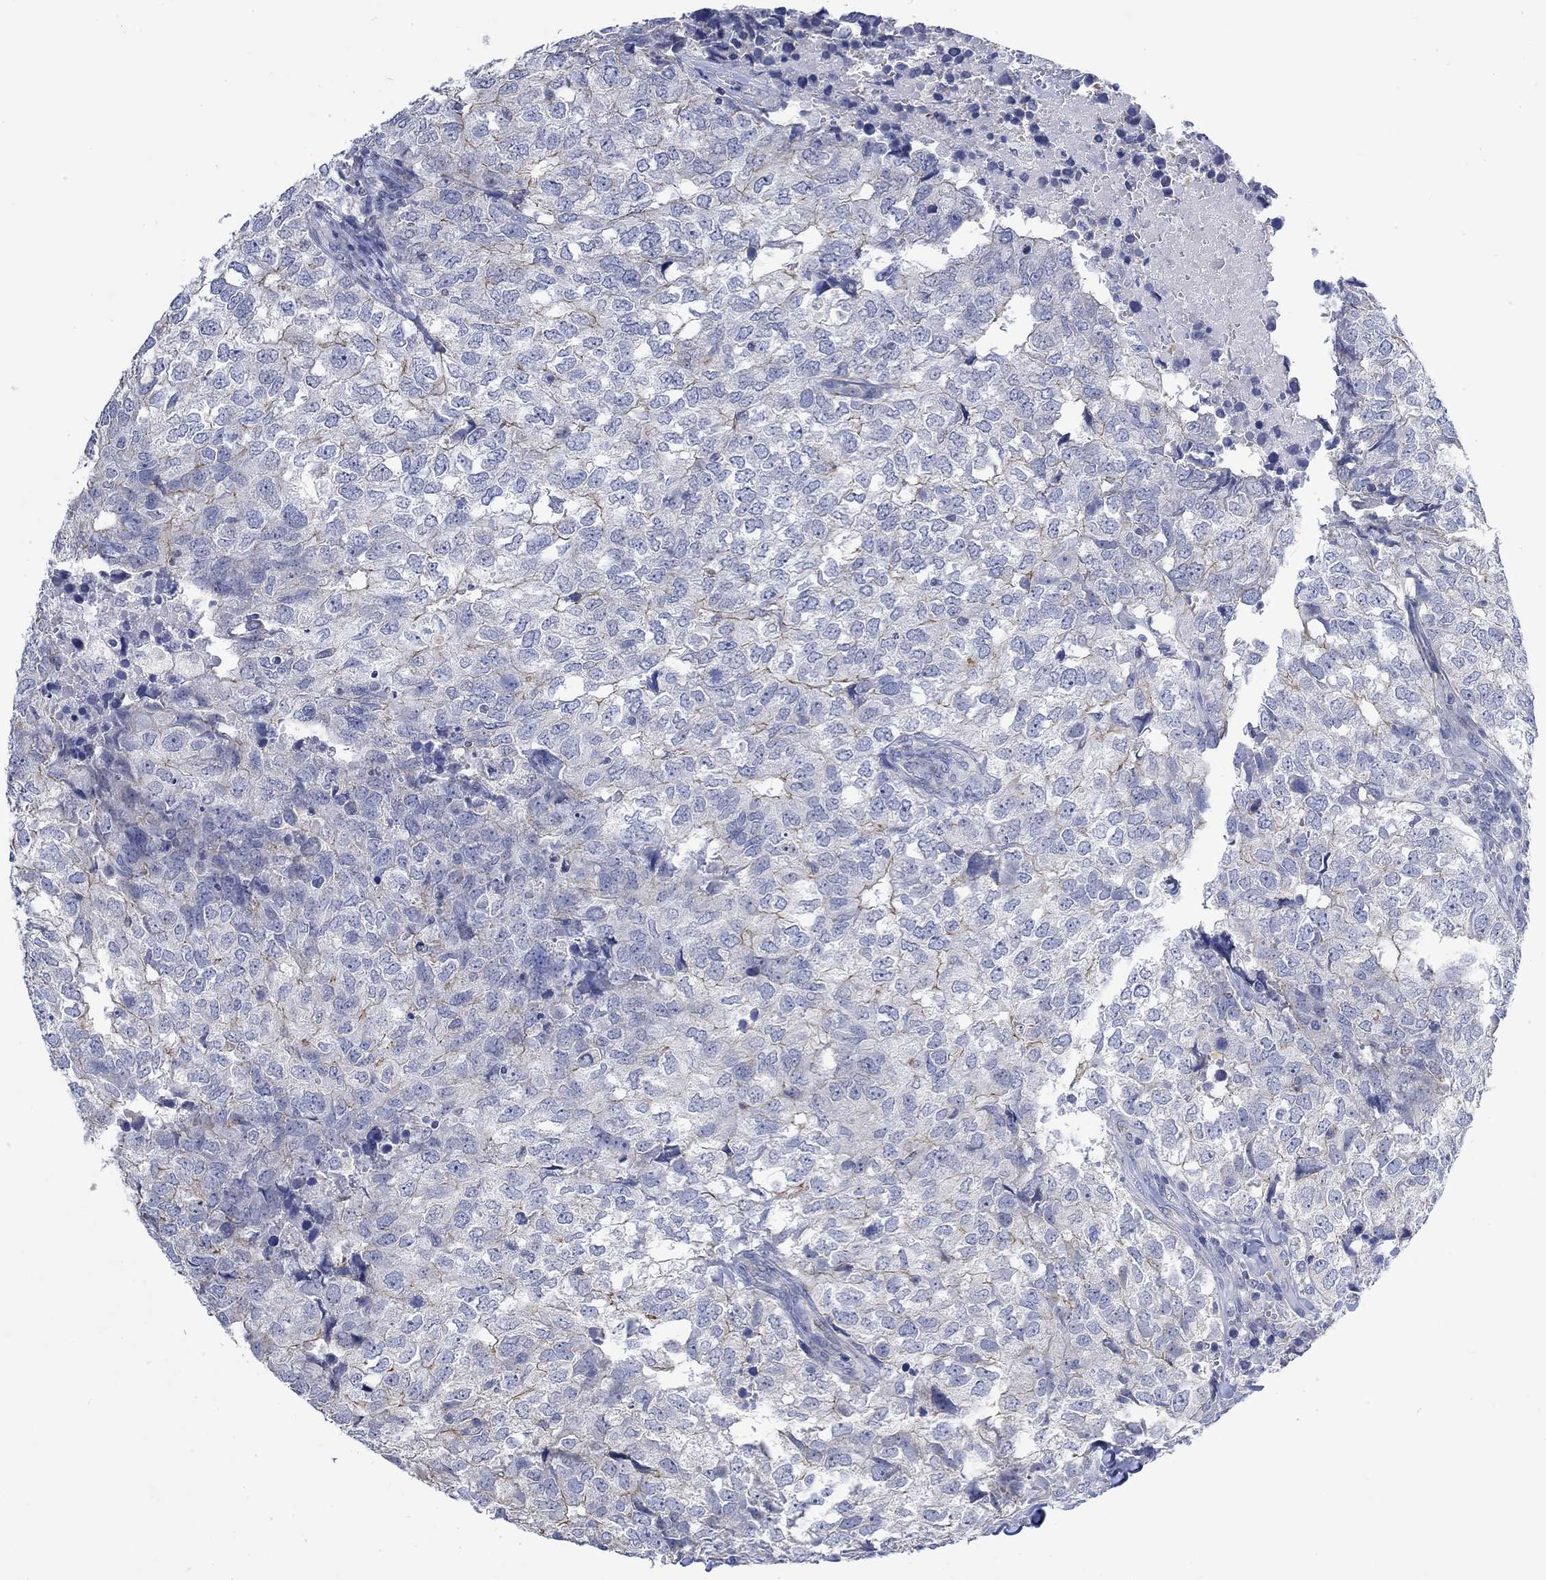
{"staining": {"intensity": "moderate", "quantity": "<25%", "location": "cytoplasmic/membranous"}, "tissue": "breast cancer", "cell_type": "Tumor cells", "image_type": "cancer", "snomed": [{"axis": "morphology", "description": "Duct carcinoma"}, {"axis": "topography", "description": "Breast"}], "caption": "Immunohistochemical staining of infiltrating ductal carcinoma (breast) exhibits low levels of moderate cytoplasmic/membranous staining in approximately <25% of tumor cells. The staining was performed using DAB, with brown indicating positive protein expression. Nuclei are stained blue with hematoxylin.", "gene": "AGRP", "patient": {"sex": "female", "age": 30}}